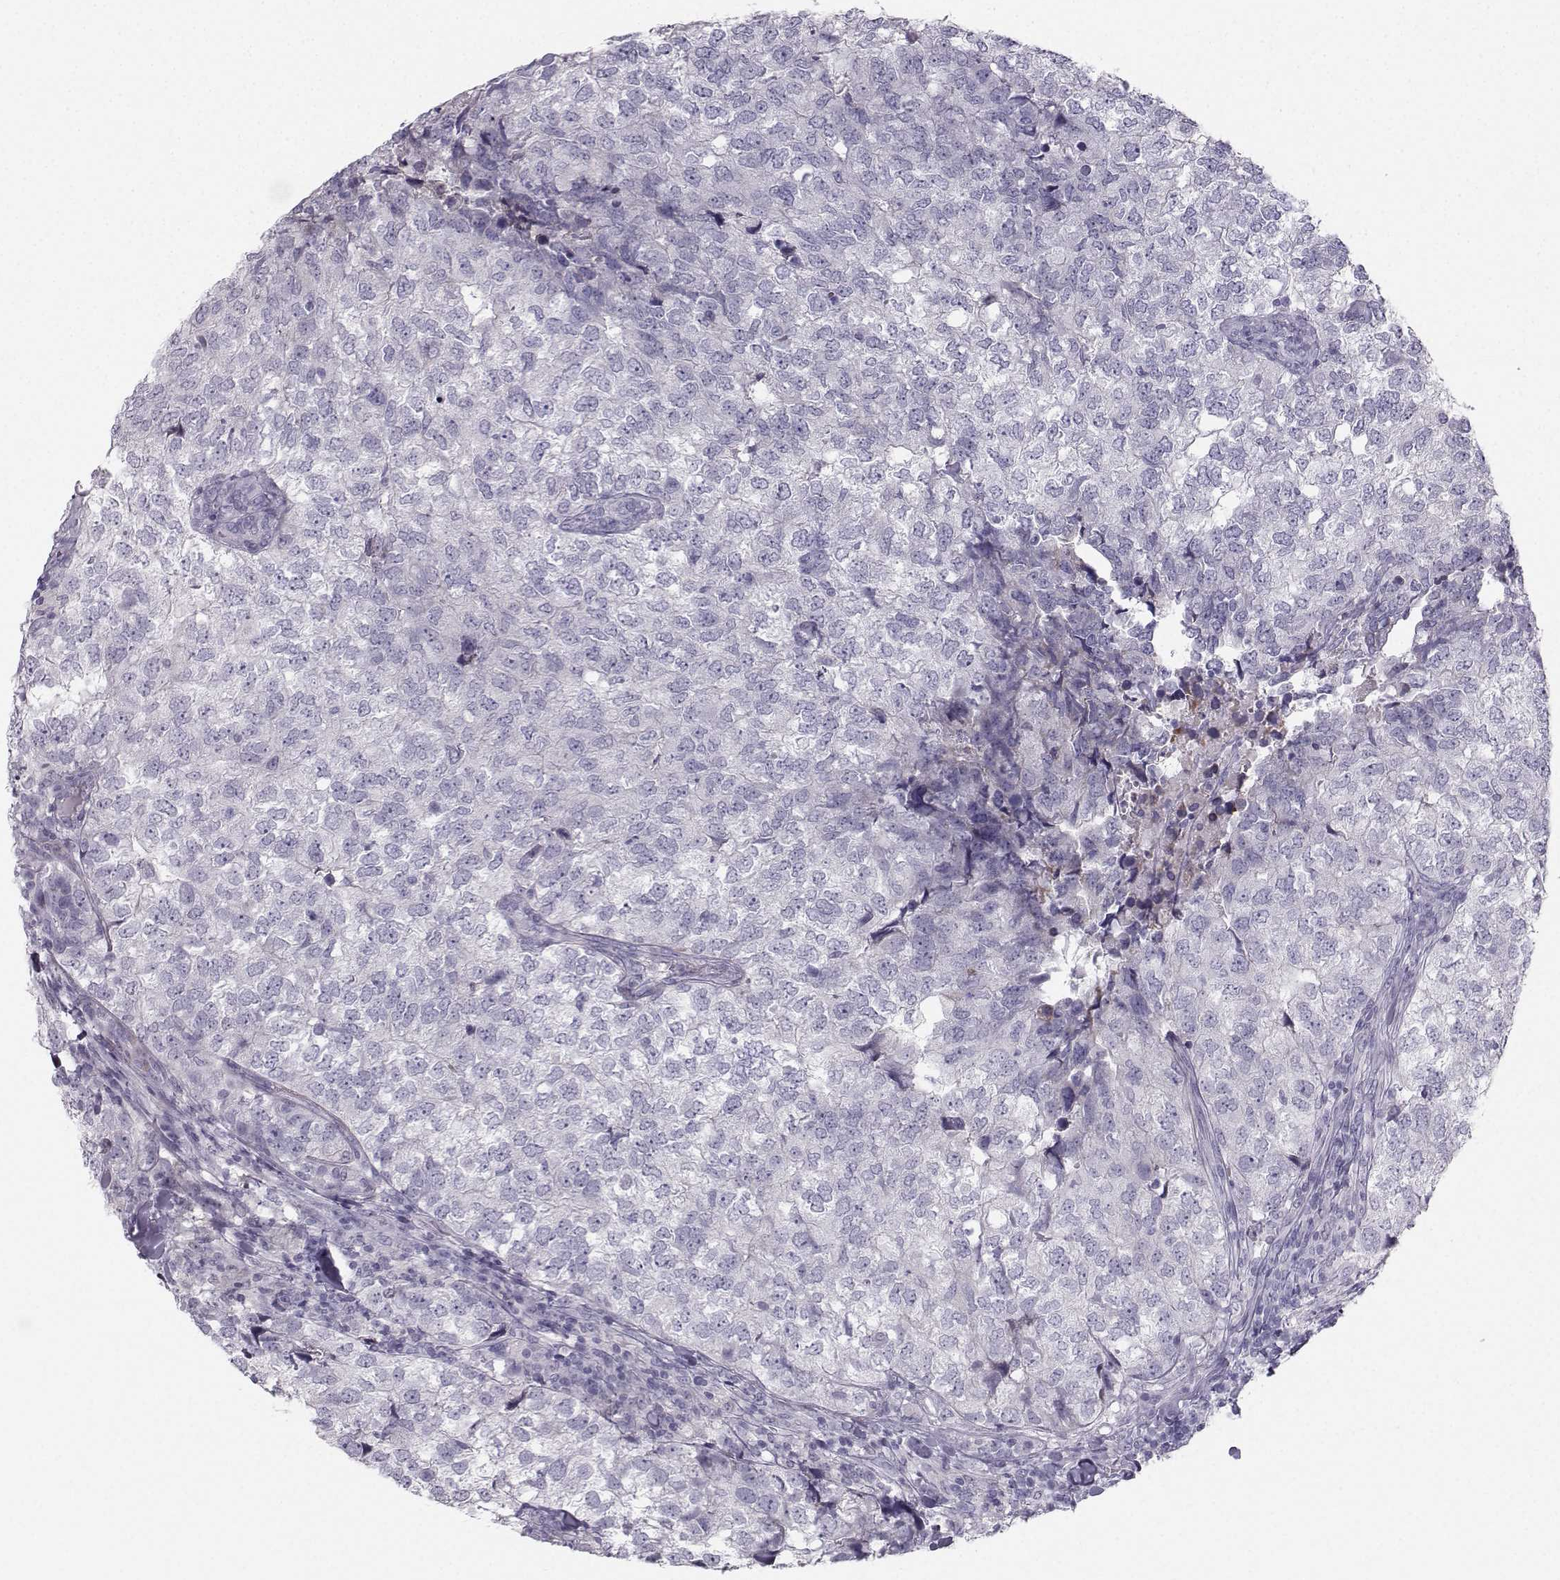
{"staining": {"intensity": "negative", "quantity": "none", "location": "none"}, "tissue": "breast cancer", "cell_type": "Tumor cells", "image_type": "cancer", "snomed": [{"axis": "morphology", "description": "Duct carcinoma"}, {"axis": "topography", "description": "Breast"}], "caption": "The immunohistochemistry (IHC) histopathology image has no significant staining in tumor cells of intraductal carcinoma (breast) tissue.", "gene": "CASR", "patient": {"sex": "female", "age": 30}}